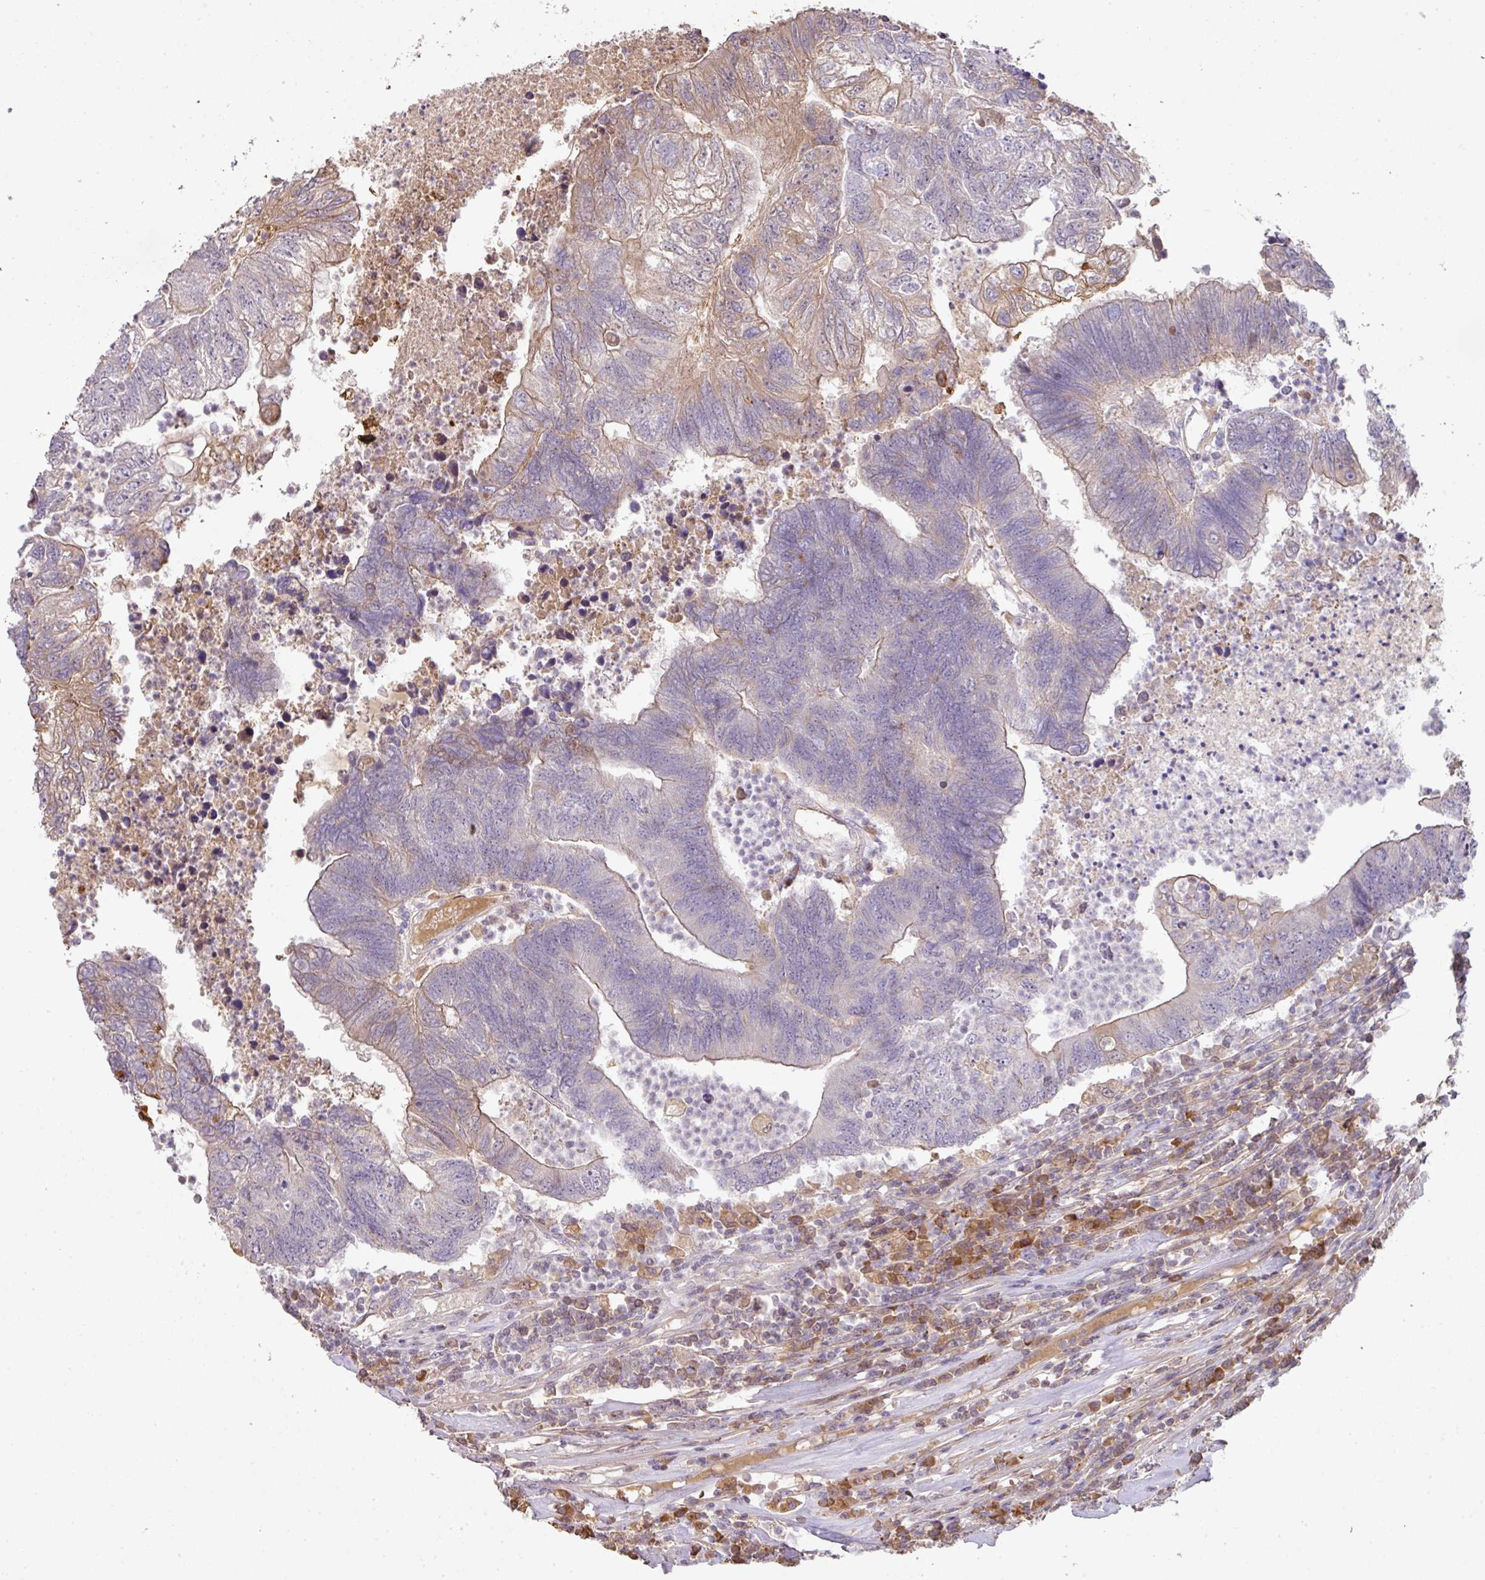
{"staining": {"intensity": "moderate", "quantity": "<25%", "location": "cytoplasmic/membranous"}, "tissue": "colorectal cancer", "cell_type": "Tumor cells", "image_type": "cancer", "snomed": [{"axis": "morphology", "description": "Adenocarcinoma, NOS"}, {"axis": "topography", "description": "Colon"}], "caption": "Protein staining of colorectal adenocarcinoma tissue displays moderate cytoplasmic/membranous staining in approximately <25% of tumor cells.", "gene": "ZNF266", "patient": {"sex": "female", "age": 48}}